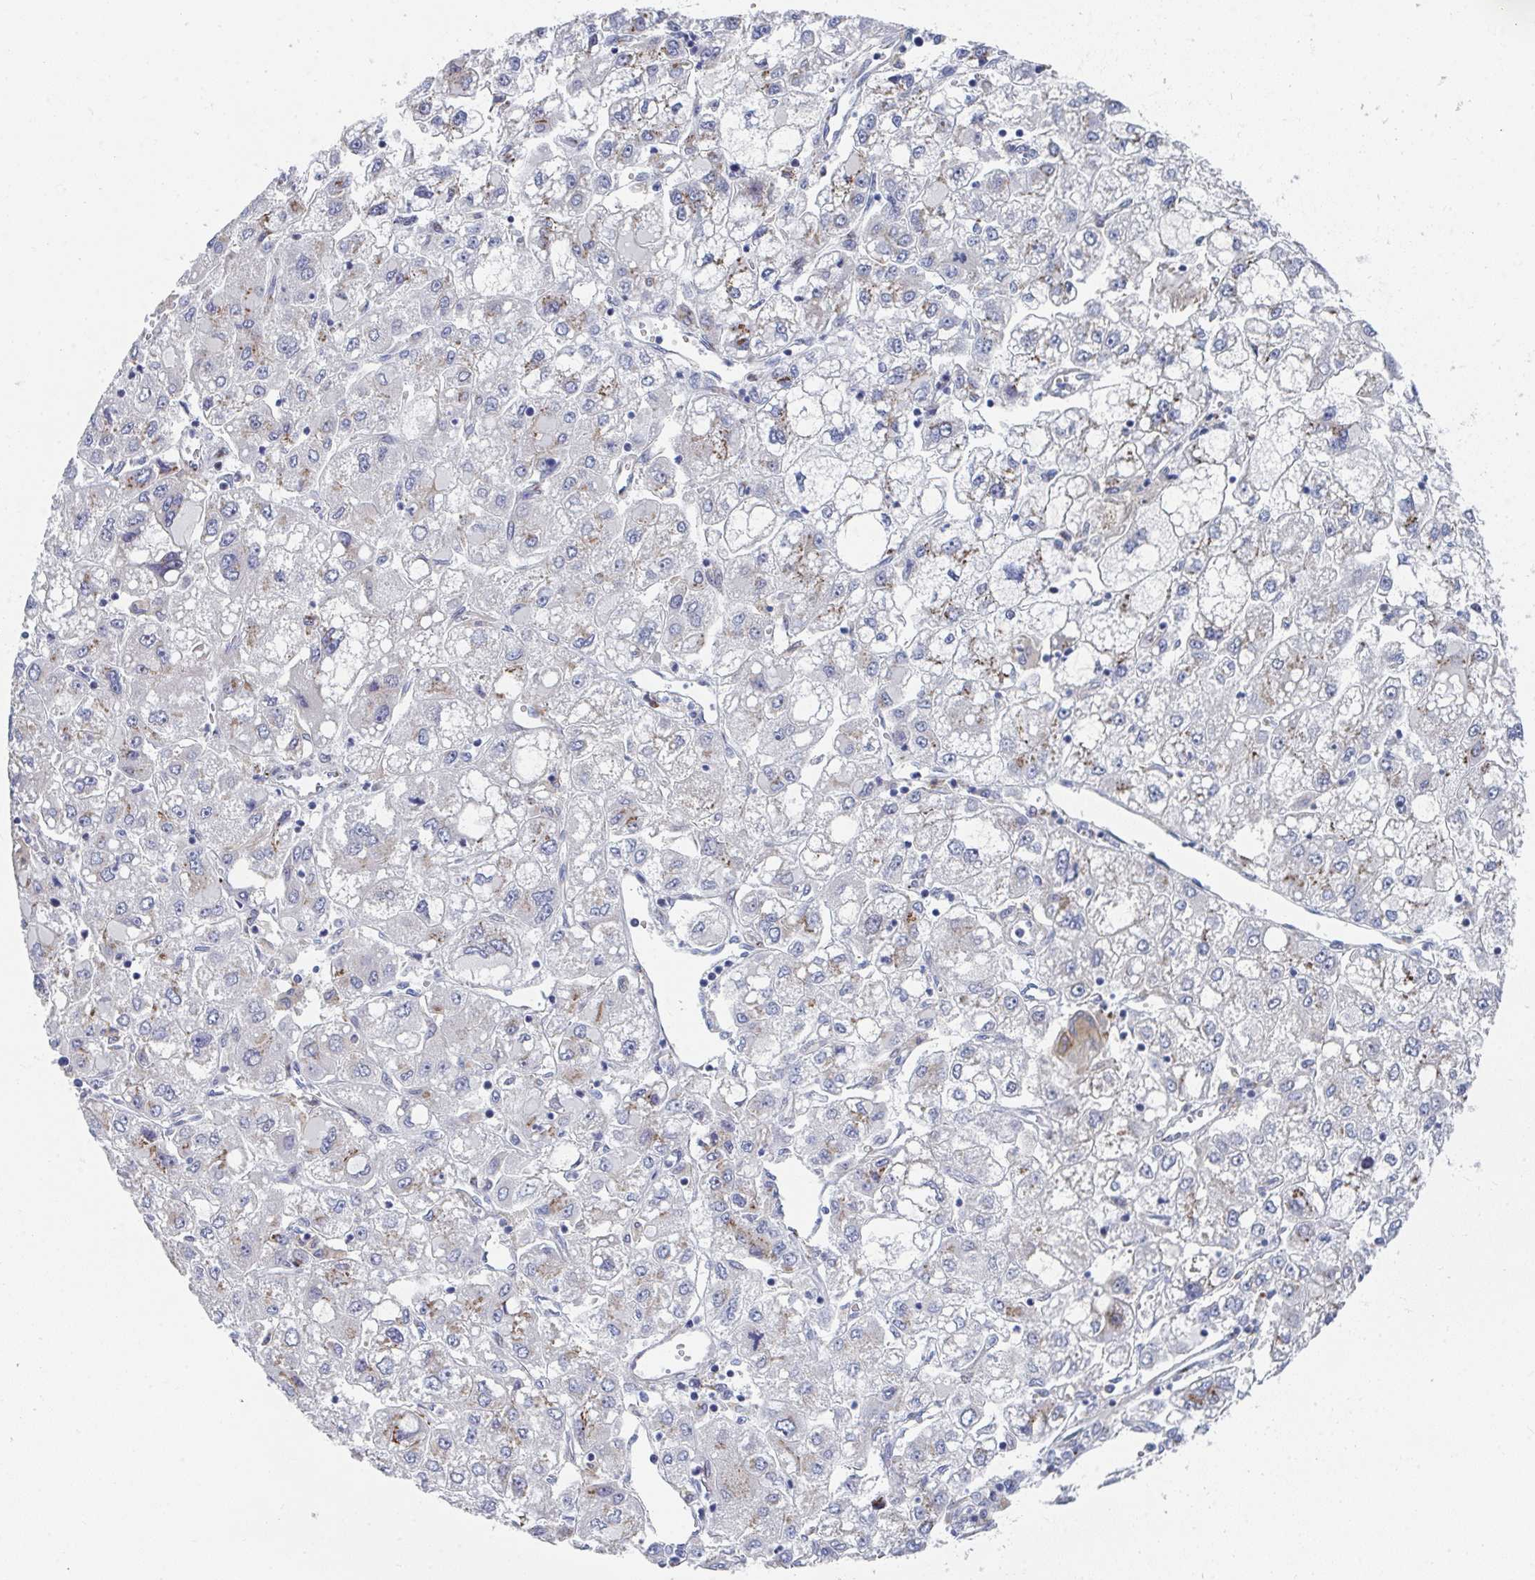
{"staining": {"intensity": "moderate", "quantity": "<25%", "location": "cytoplasmic/membranous"}, "tissue": "liver cancer", "cell_type": "Tumor cells", "image_type": "cancer", "snomed": [{"axis": "morphology", "description": "Carcinoma, Hepatocellular, NOS"}, {"axis": "topography", "description": "Liver"}], "caption": "Protein expression analysis of liver cancer (hepatocellular carcinoma) exhibits moderate cytoplasmic/membranous positivity in approximately <25% of tumor cells.", "gene": "PSMG1", "patient": {"sex": "male", "age": 40}}